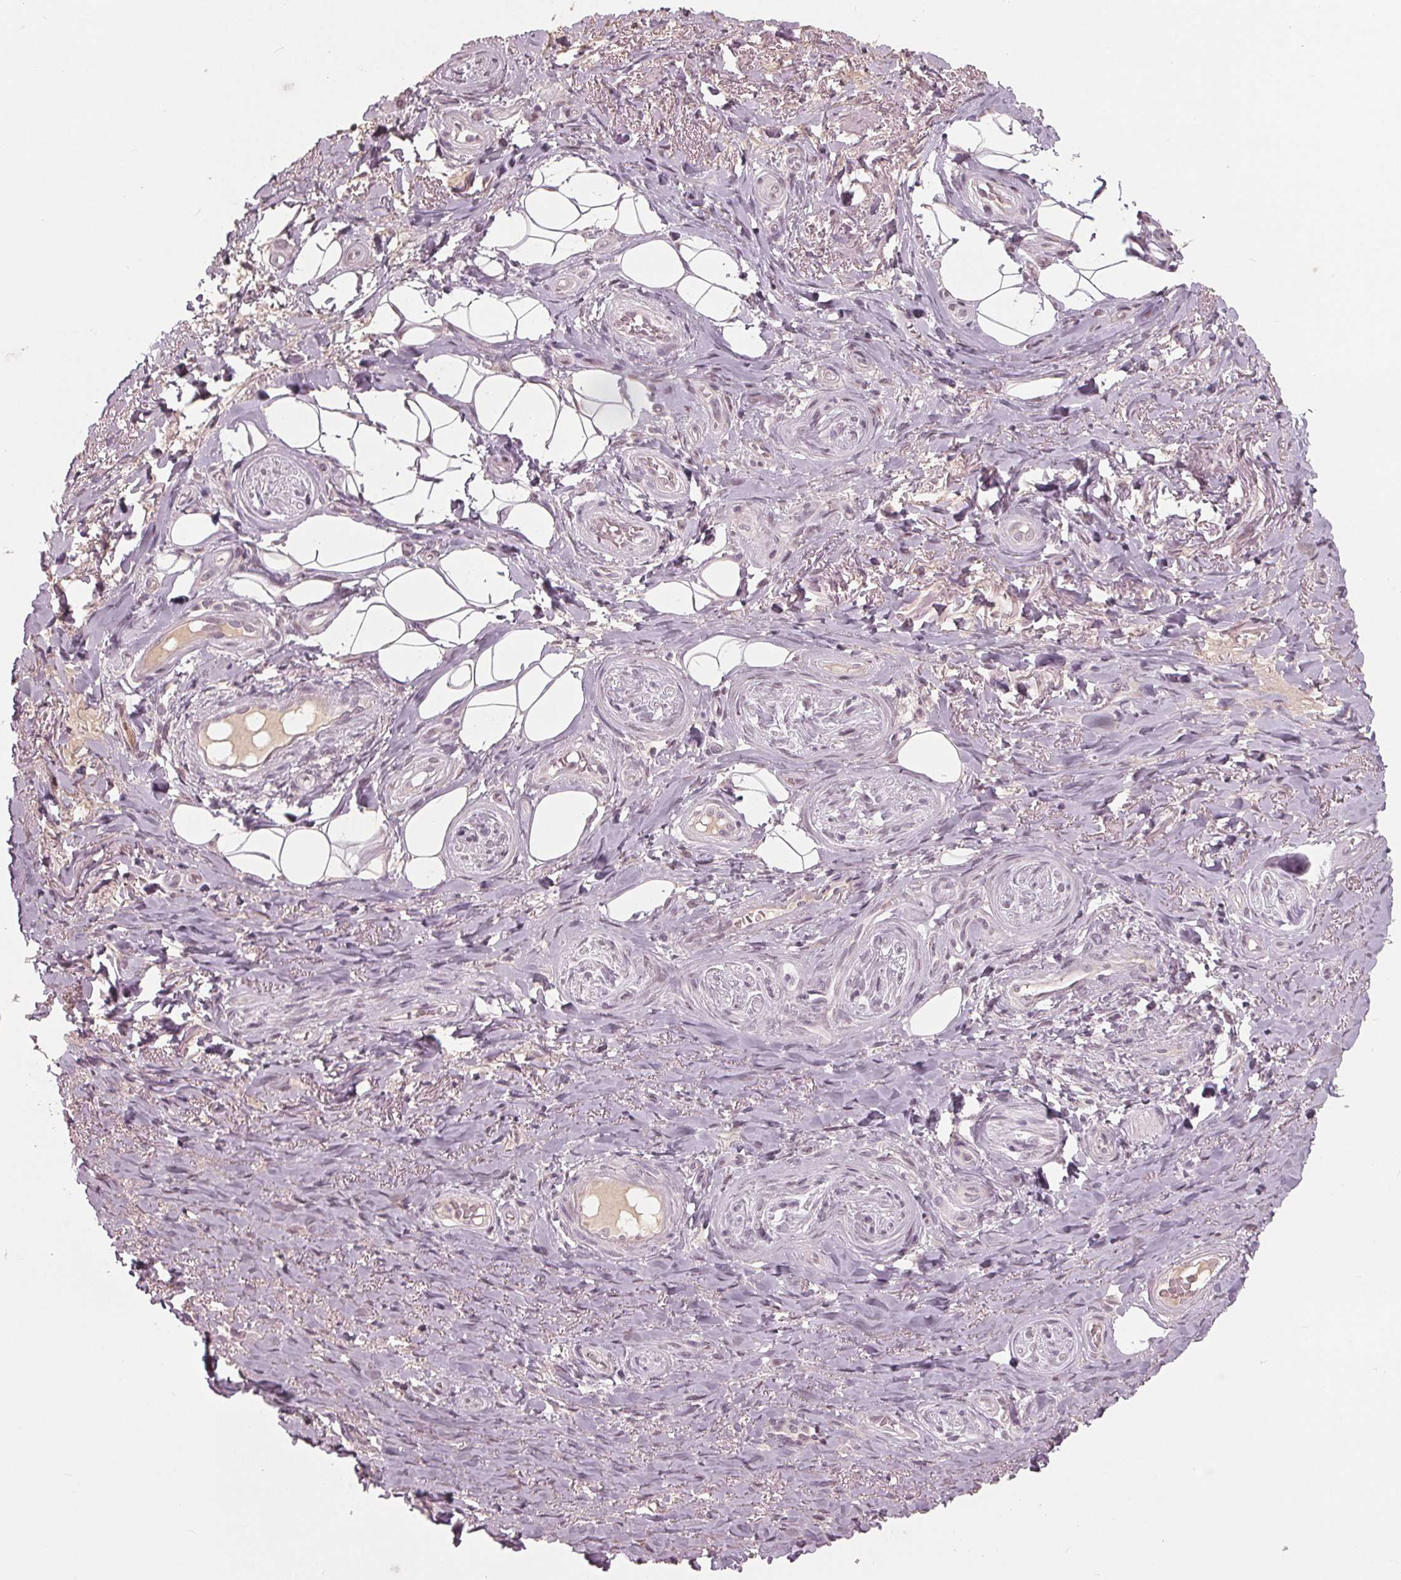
{"staining": {"intensity": "negative", "quantity": "none", "location": "none"}, "tissue": "adipose tissue", "cell_type": "Adipocytes", "image_type": "normal", "snomed": [{"axis": "morphology", "description": "Normal tissue, NOS"}, {"axis": "topography", "description": "Anal"}, {"axis": "topography", "description": "Peripheral nerve tissue"}], "caption": "Adipocytes are negative for protein expression in benign human adipose tissue.", "gene": "CXCL16", "patient": {"sex": "male", "age": 53}}